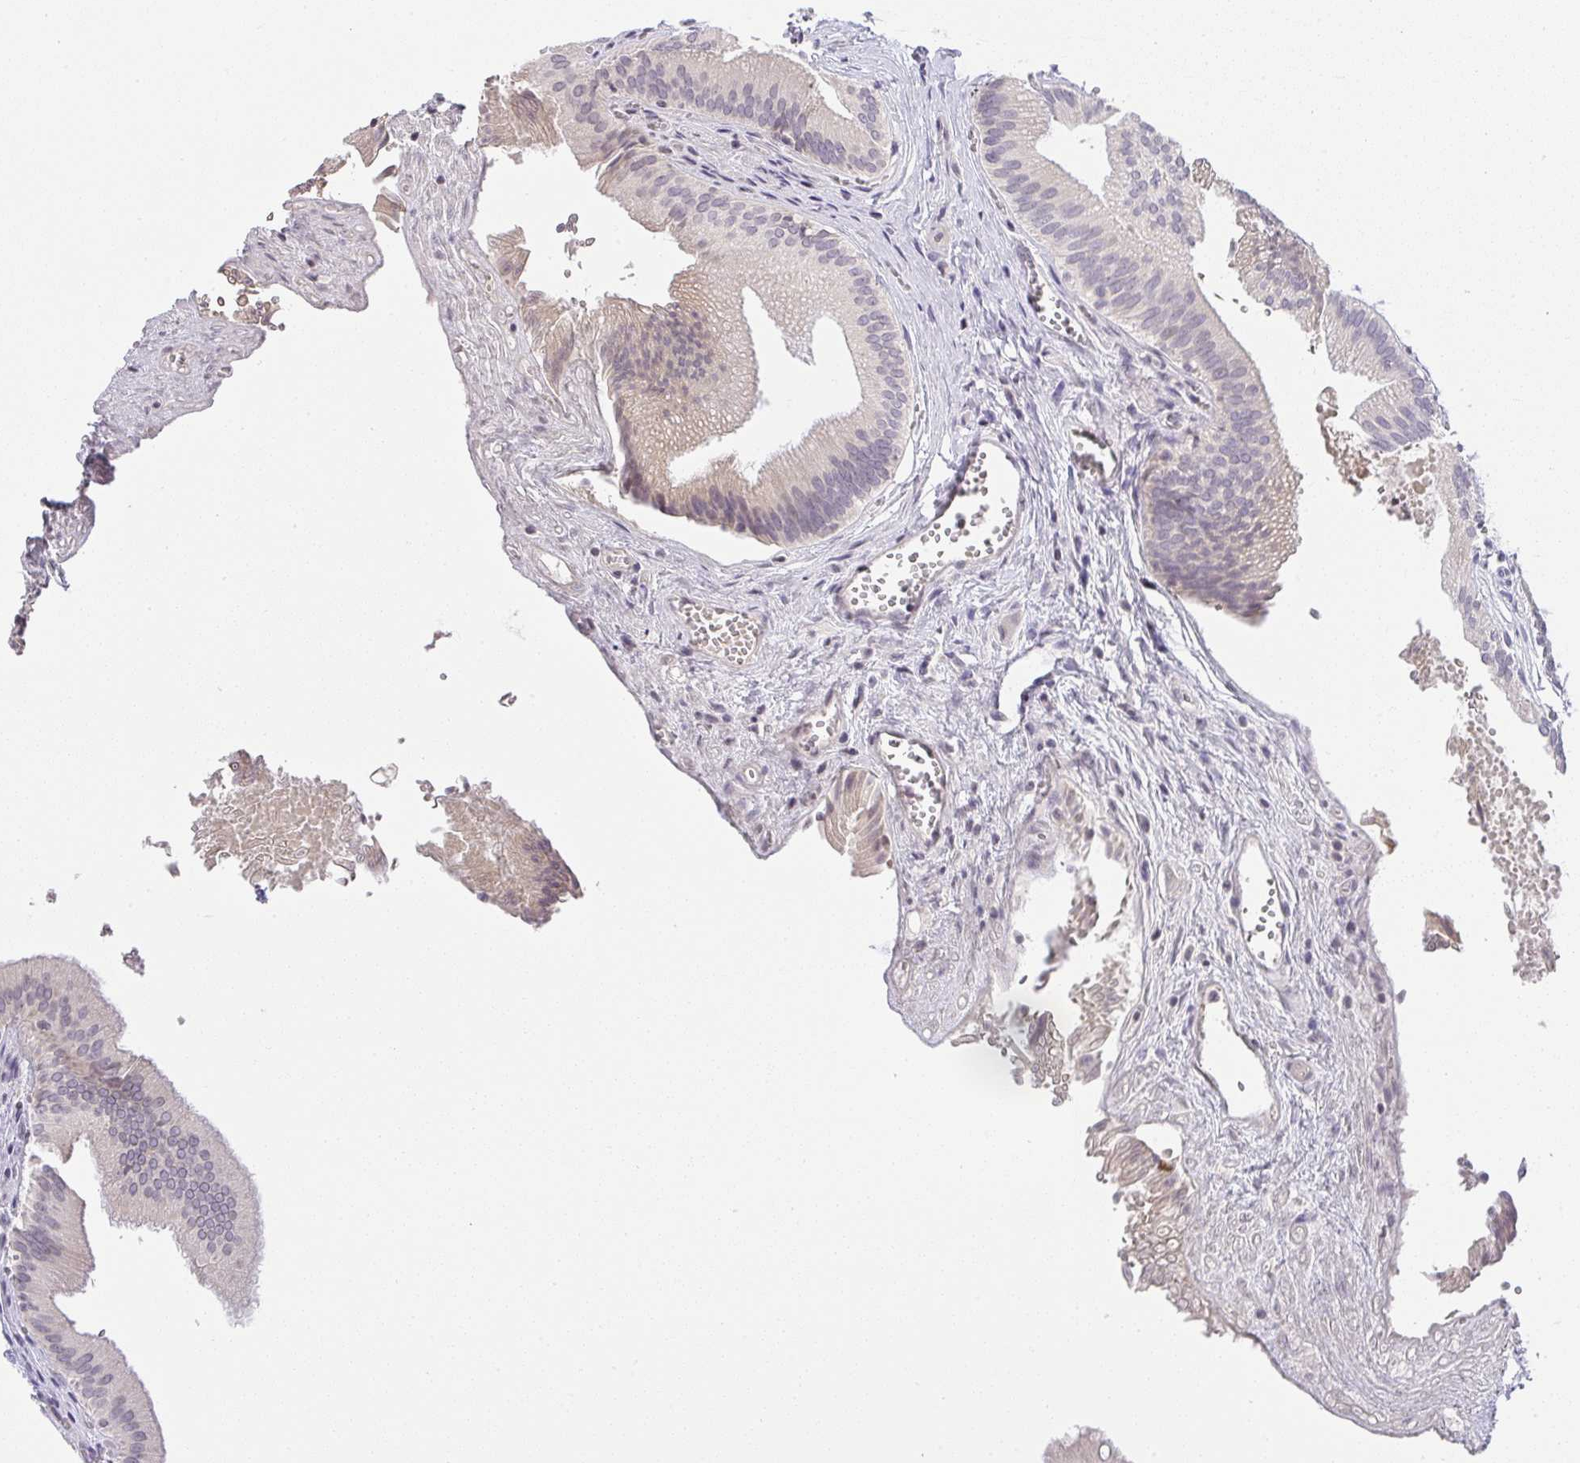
{"staining": {"intensity": "weak", "quantity": "<25%", "location": "cytoplasmic/membranous"}, "tissue": "gallbladder", "cell_type": "Glandular cells", "image_type": "normal", "snomed": [{"axis": "morphology", "description": "Normal tissue, NOS"}, {"axis": "topography", "description": "Gallbladder"}], "caption": "This micrograph is of benign gallbladder stained with IHC to label a protein in brown with the nuclei are counter-stained blue. There is no staining in glandular cells.", "gene": "CACNA1S", "patient": {"sex": "male", "age": 17}}